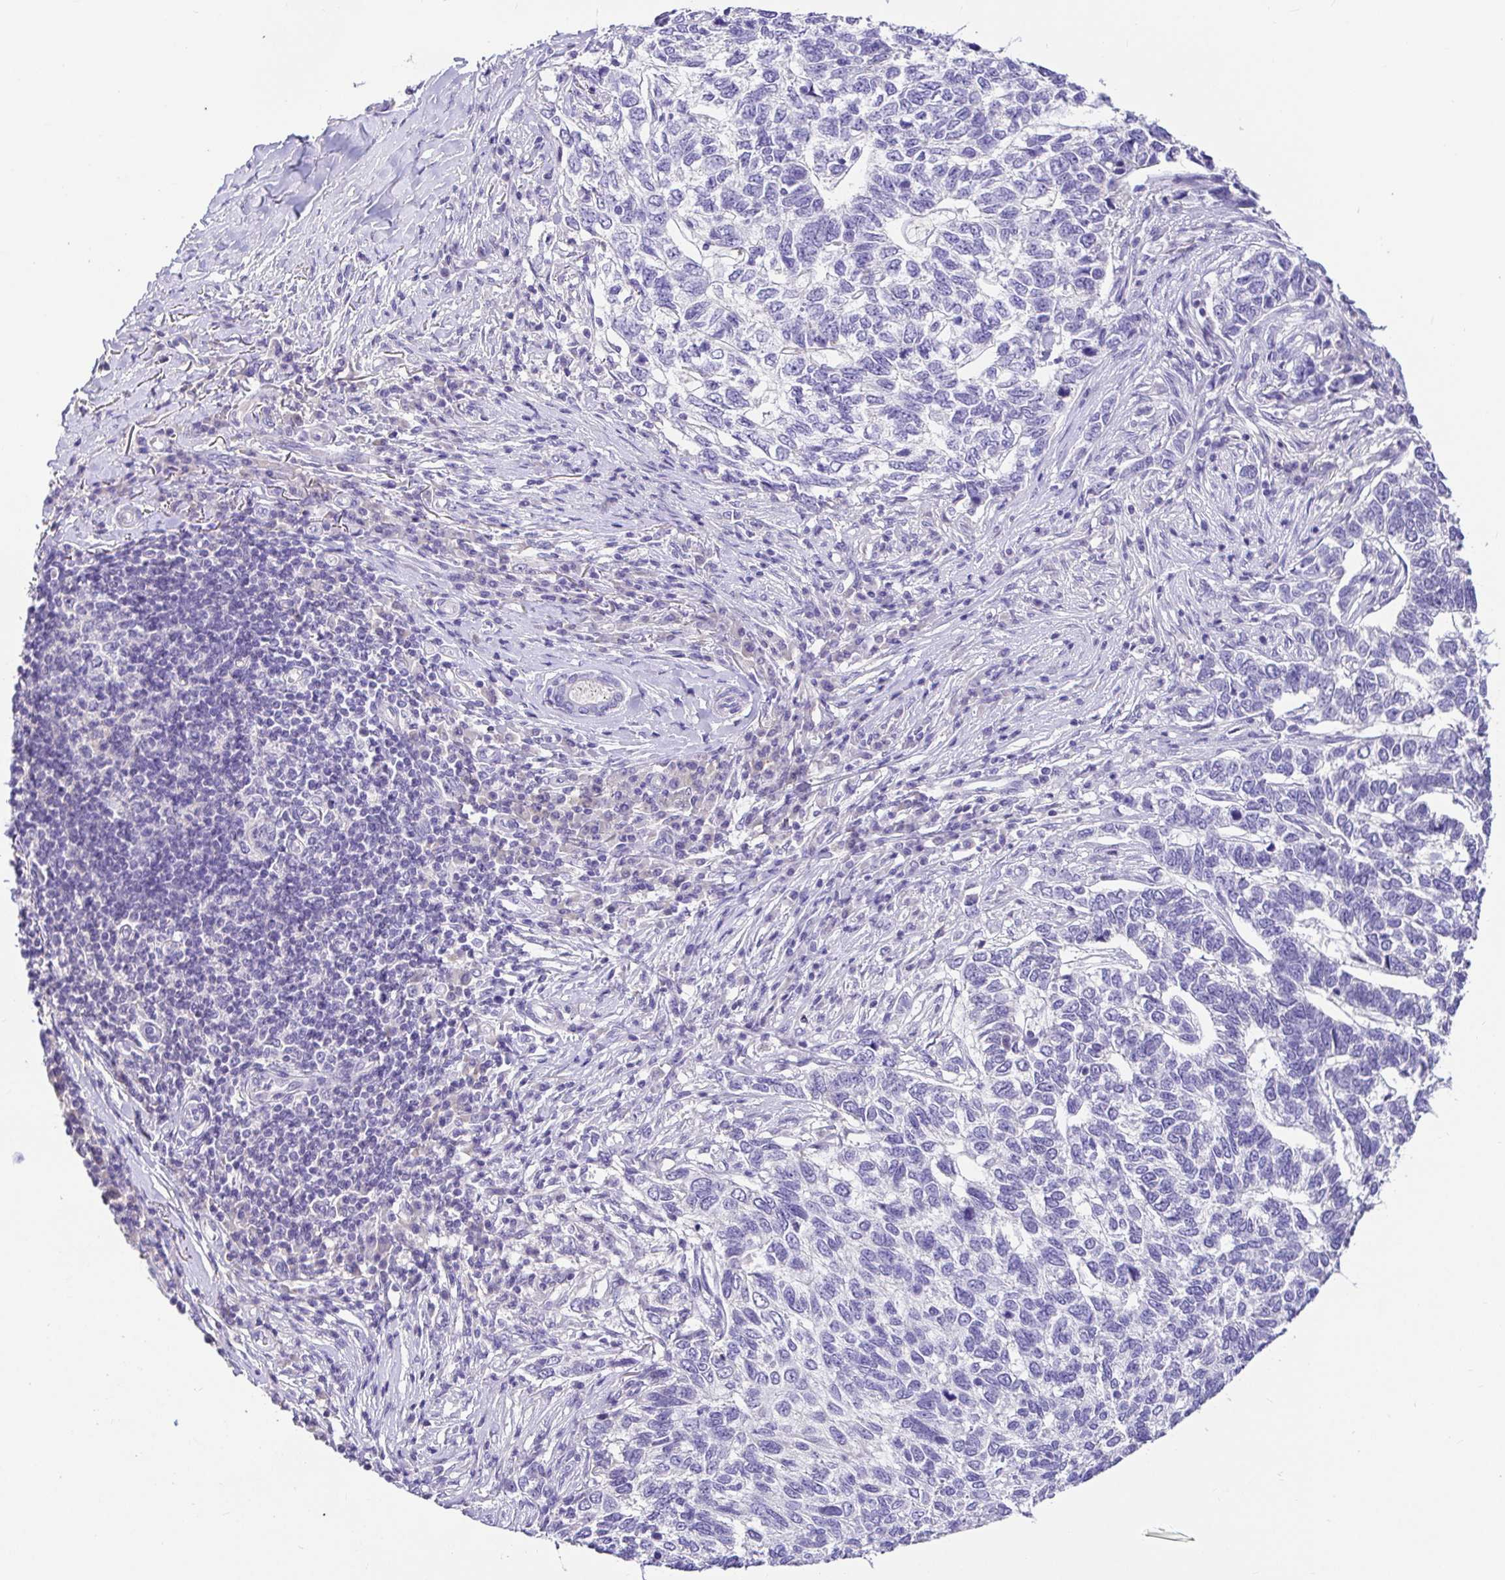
{"staining": {"intensity": "negative", "quantity": "none", "location": "none"}, "tissue": "skin cancer", "cell_type": "Tumor cells", "image_type": "cancer", "snomed": [{"axis": "morphology", "description": "Basal cell carcinoma"}, {"axis": "topography", "description": "Skin"}], "caption": "A high-resolution micrograph shows immunohistochemistry (IHC) staining of skin cancer (basal cell carcinoma), which demonstrates no significant expression in tumor cells. (Brightfield microscopy of DAB immunohistochemistry at high magnification).", "gene": "CDO1", "patient": {"sex": "female", "age": 65}}